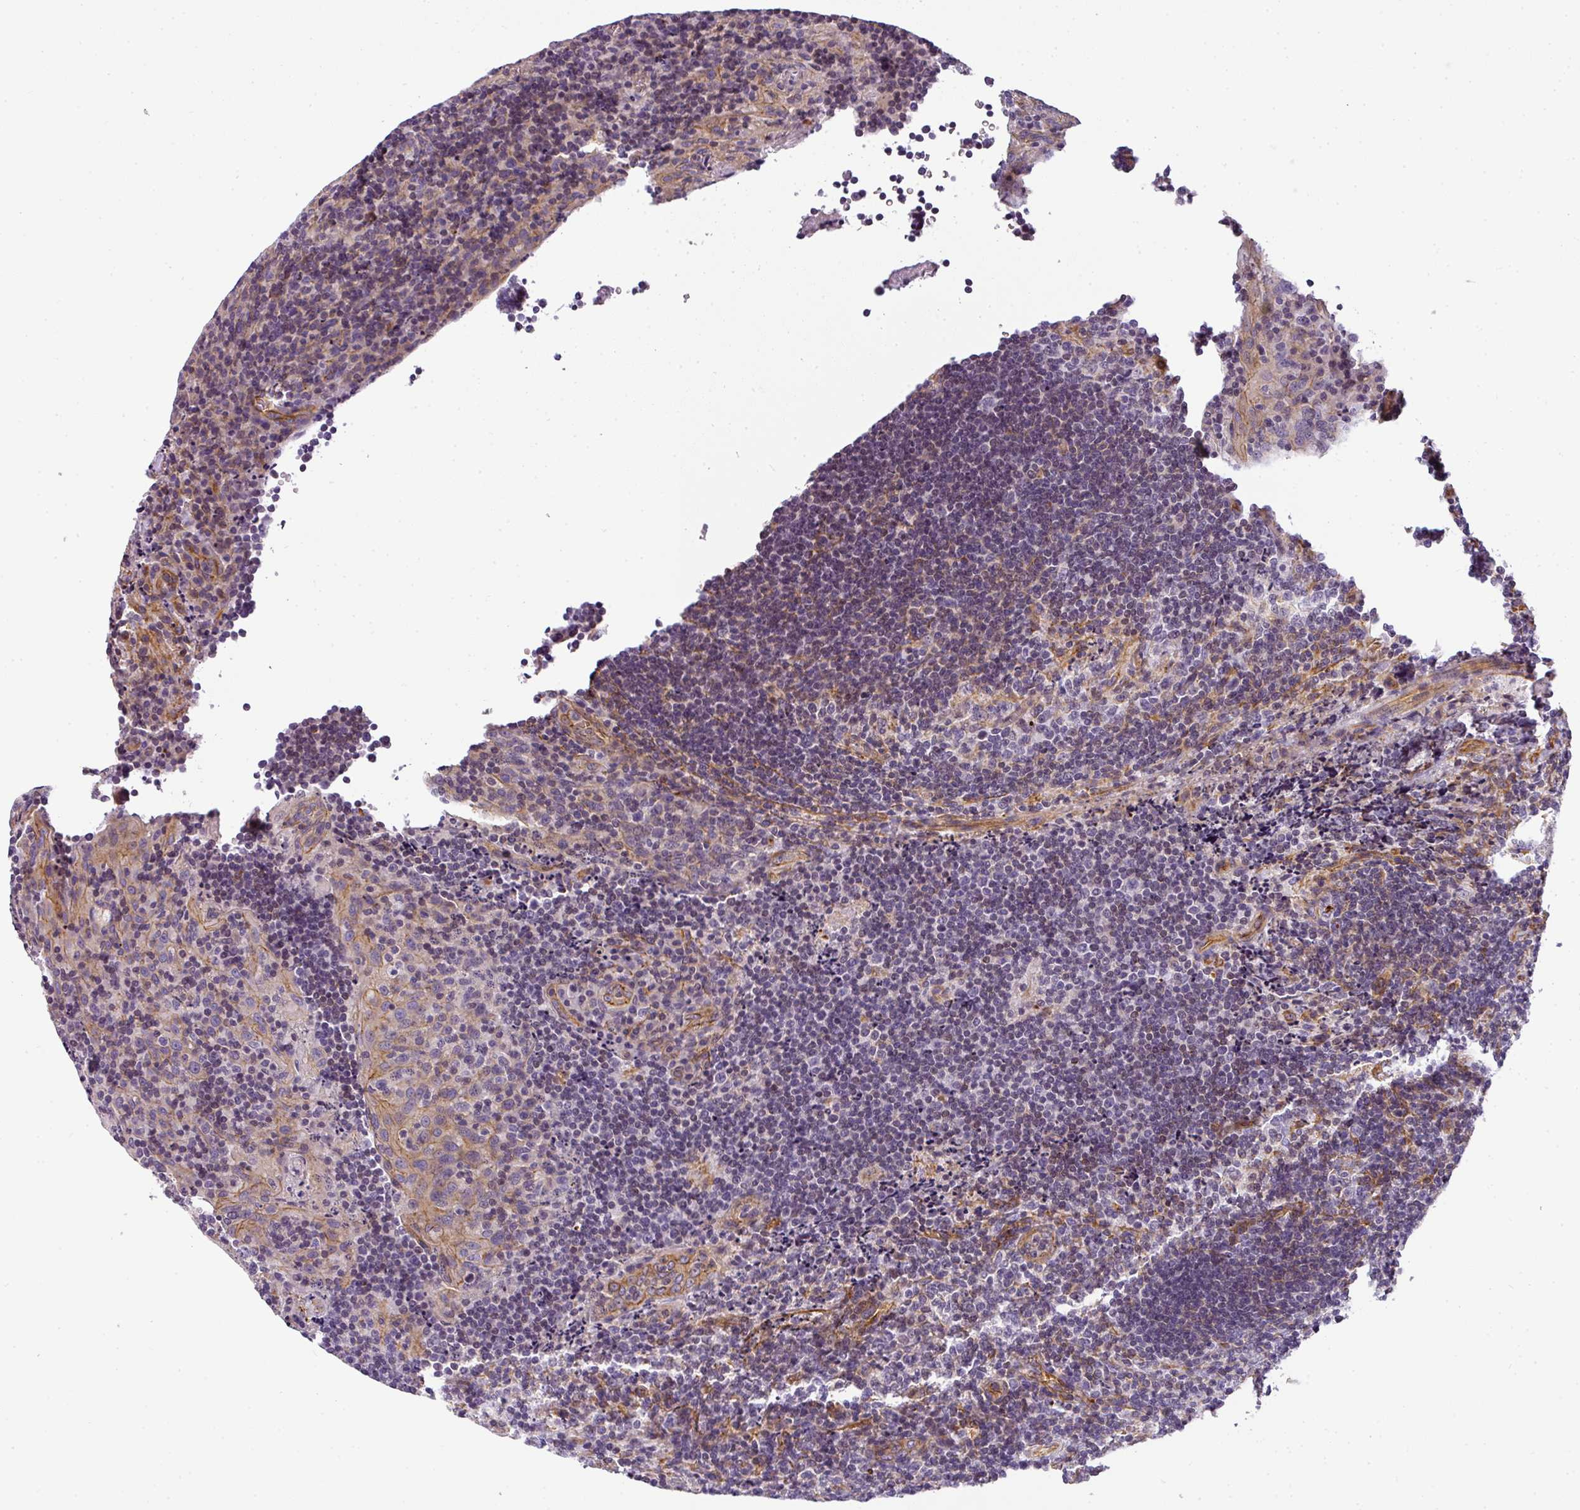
{"staining": {"intensity": "negative", "quantity": "none", "location": "none"}, "tissue": "tonsil", "cell_type": "Germinal center cells", "image_type": "normal", "snomed": [{"axis": "morphology", "description": "Normal tissue, NOS"}, {"axis": "topography", "description": "Tonsil"}], "caption": "Immunohistochemistry (IHC) image of normal tonsil: human tonsil stained with DAB reveals no significant protein expression in germinal center cells. The staining was performed using DAB to visualize the protein expression in brown, while the nuclei were stained in blue with hematoxylin (Magnification: 20x).", "gene": "OR11H4", "patient": {"sex": "male", "age": 17}}